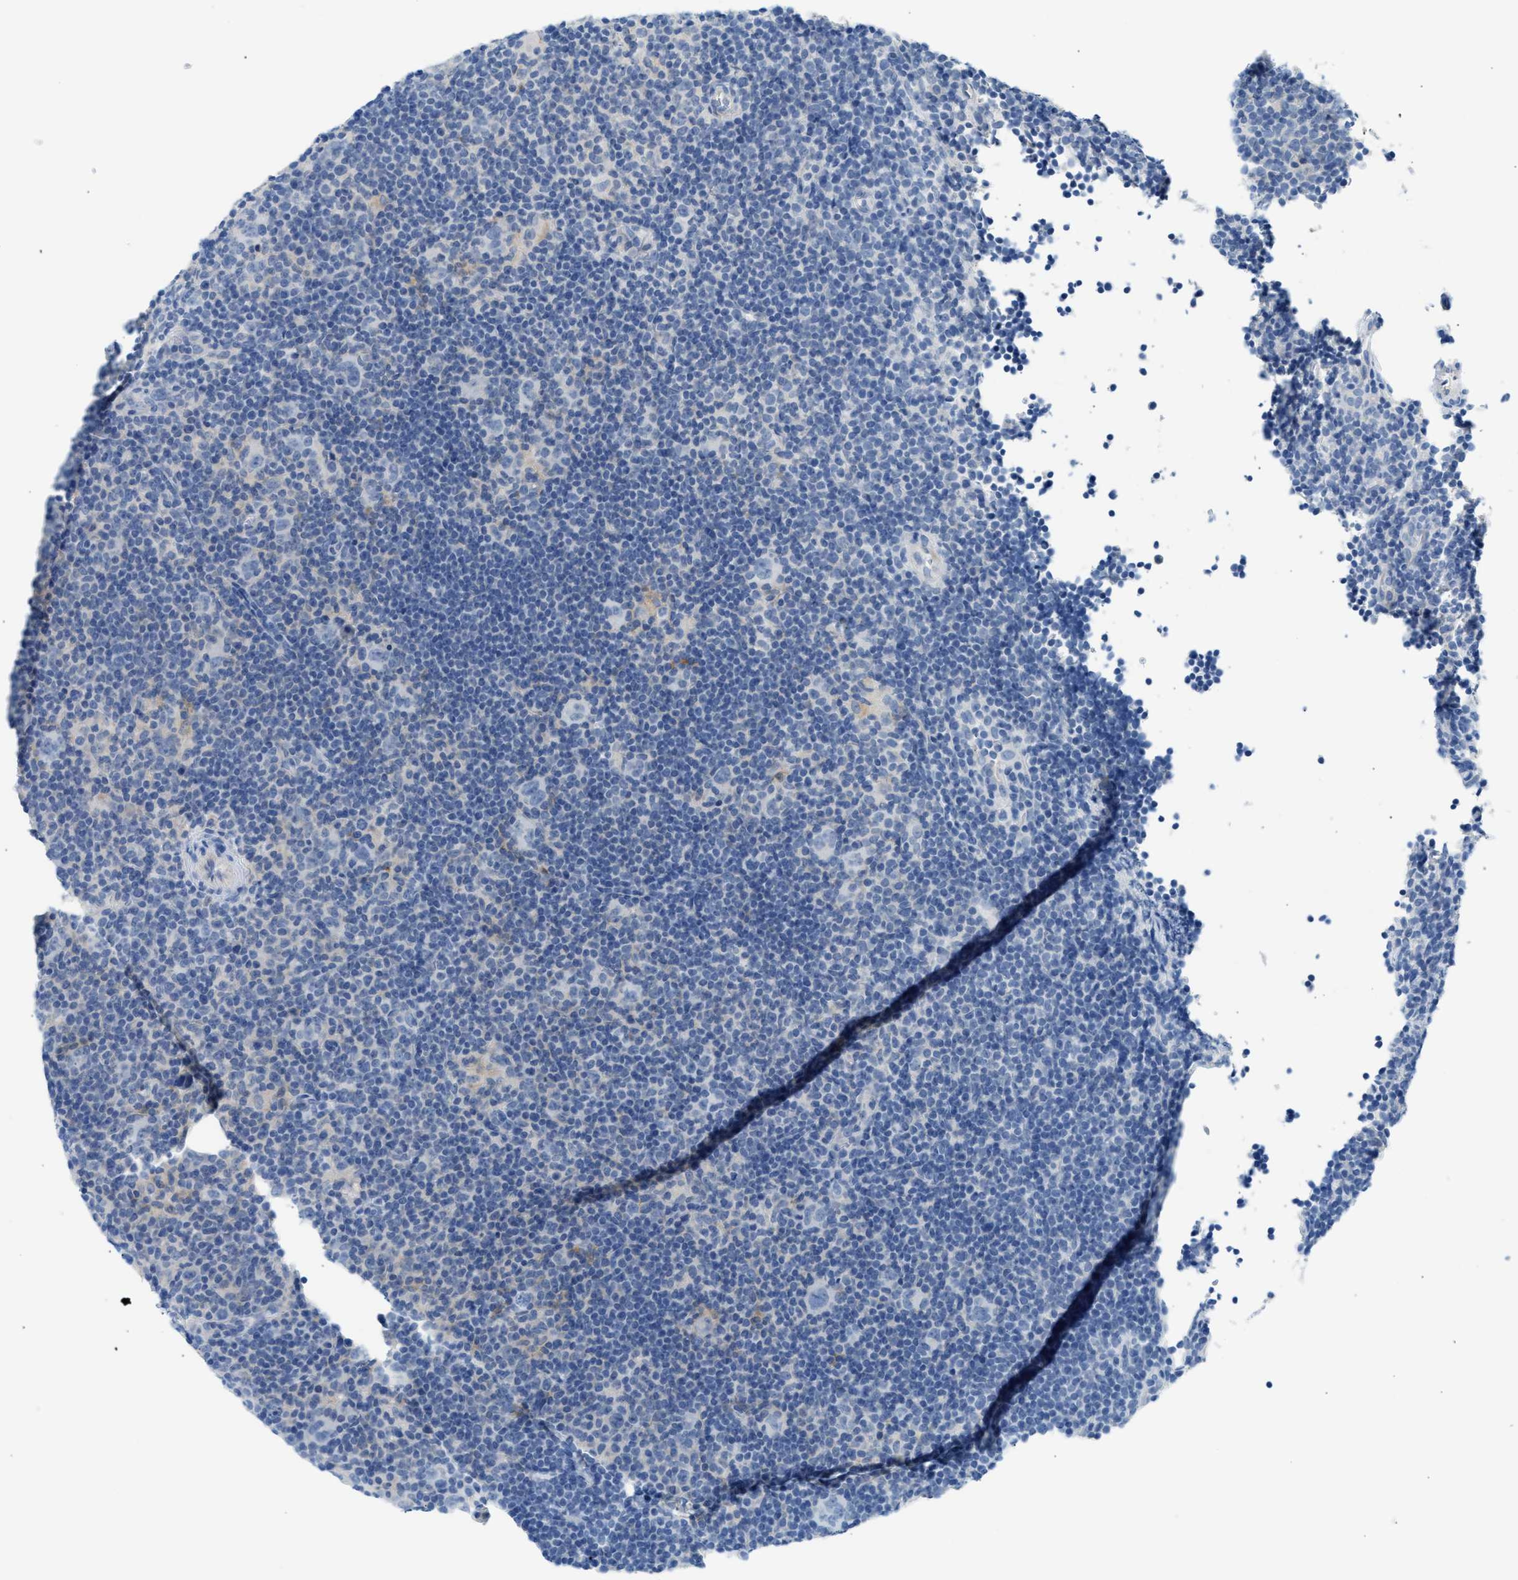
{"staining": {"intensity": "negative", "quantity": "none", "location": "none"}, "tissue": "lymphoma", "cell_type": "Tumor cells", "image_type": "cancer", "snomed": [{"axis": "morphology", "description": "Hodgkin's disease, NOS"}, {"axis": "topography", "description": "Lymph node"}], "caption": "A histopathology image of human lymphoma is negative for staining in tumor cells.", "gene": "ERBB2", "patient": {"sex": "female", "age": 57}}